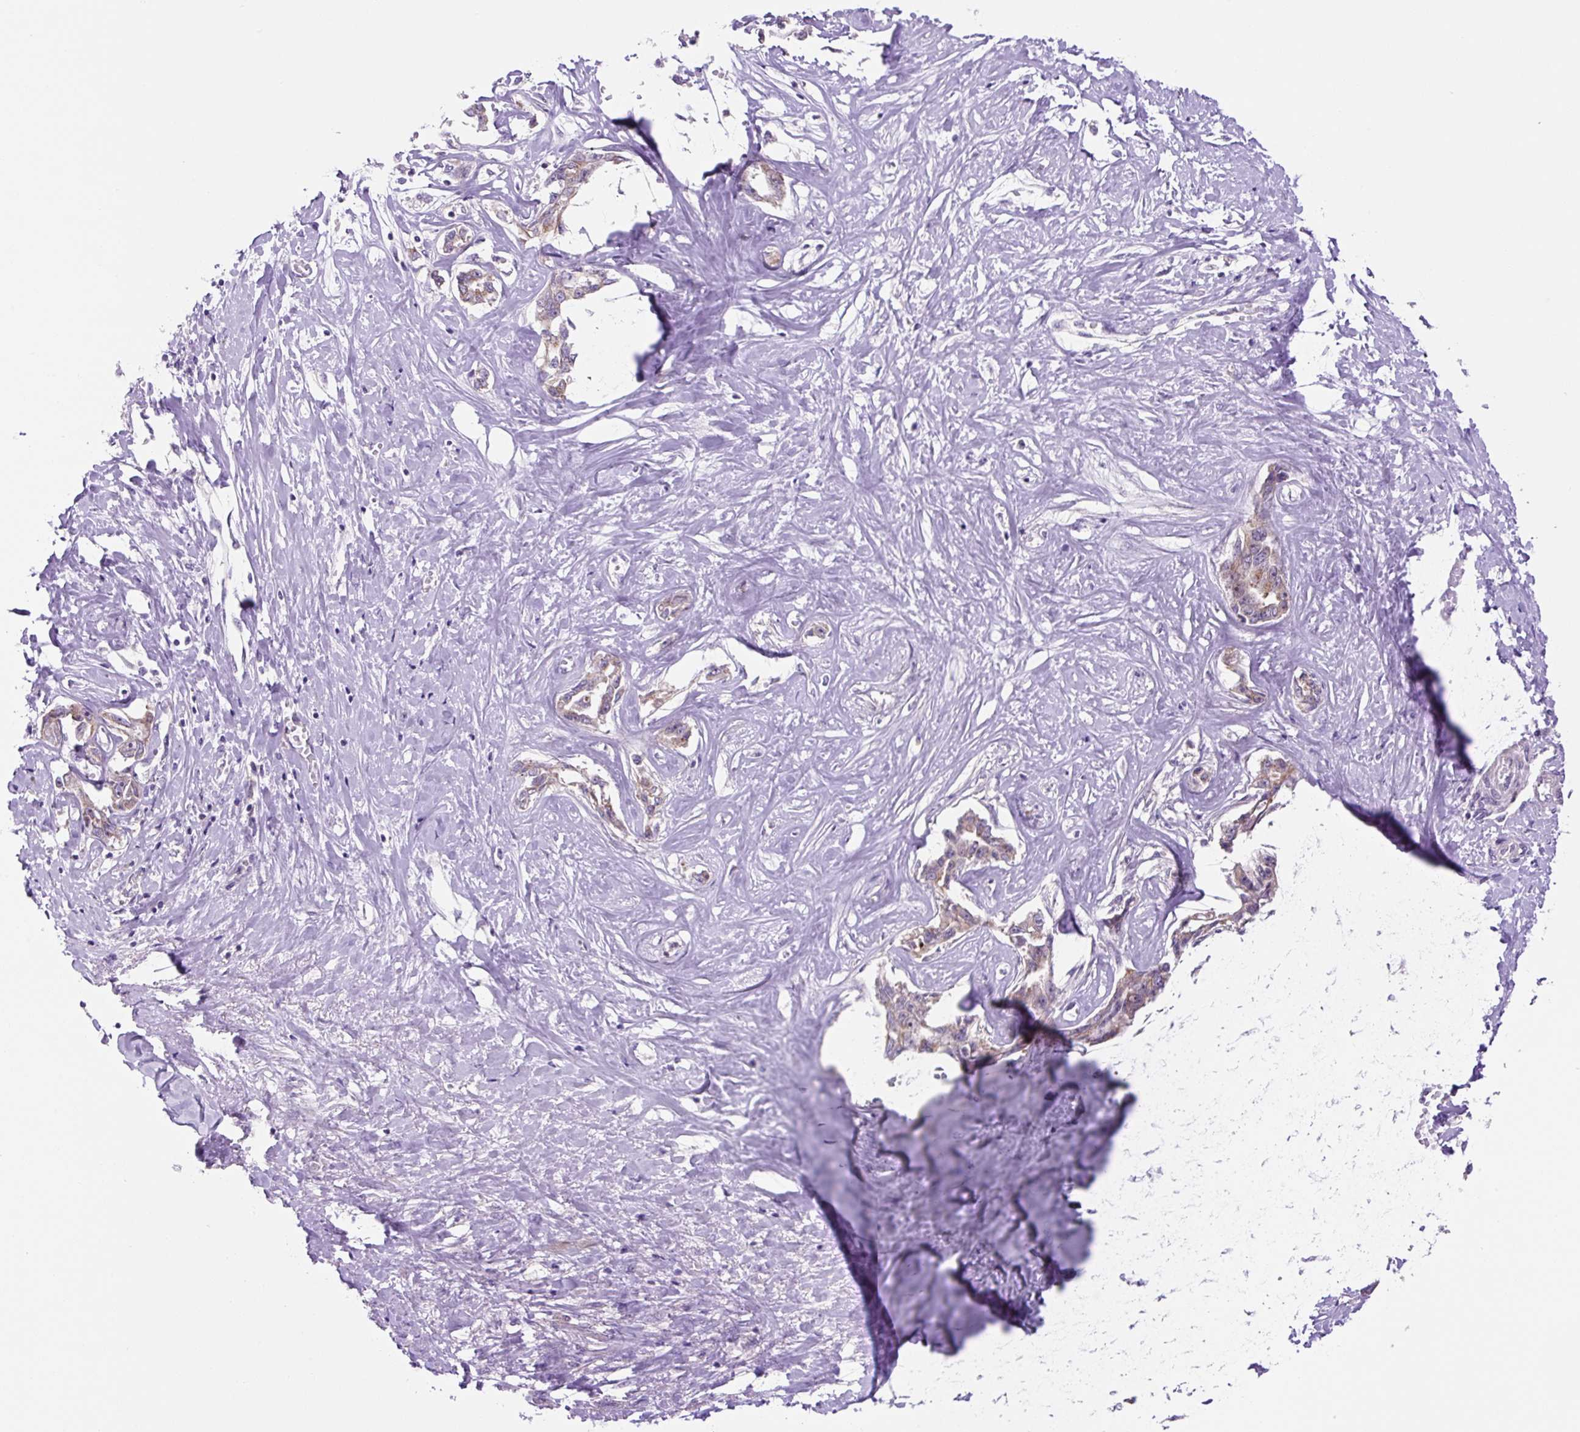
{"staining": {"intensity": "weak", "quantity": ">75%", "location": "cytoplasmic/membranous"}, "tissue": "liver cancer", "cell_type": "Tumor cells", "image_type": "cancer", "snomed": [{"axis": "morphology", "description": "Cholangiocarcinoma"}, {"axis": "topography", "description": "Liver"}], "caption": "IHC photomicrograph of human cholangiocarcinoma (liver) stained for a protein (brown), which reveals low levels of weak cytoplasmic/membranous expression in approximately >75% of tumor cells.", "gene": "OGDHL", "patient": {"sex": "male", "age": 59}}